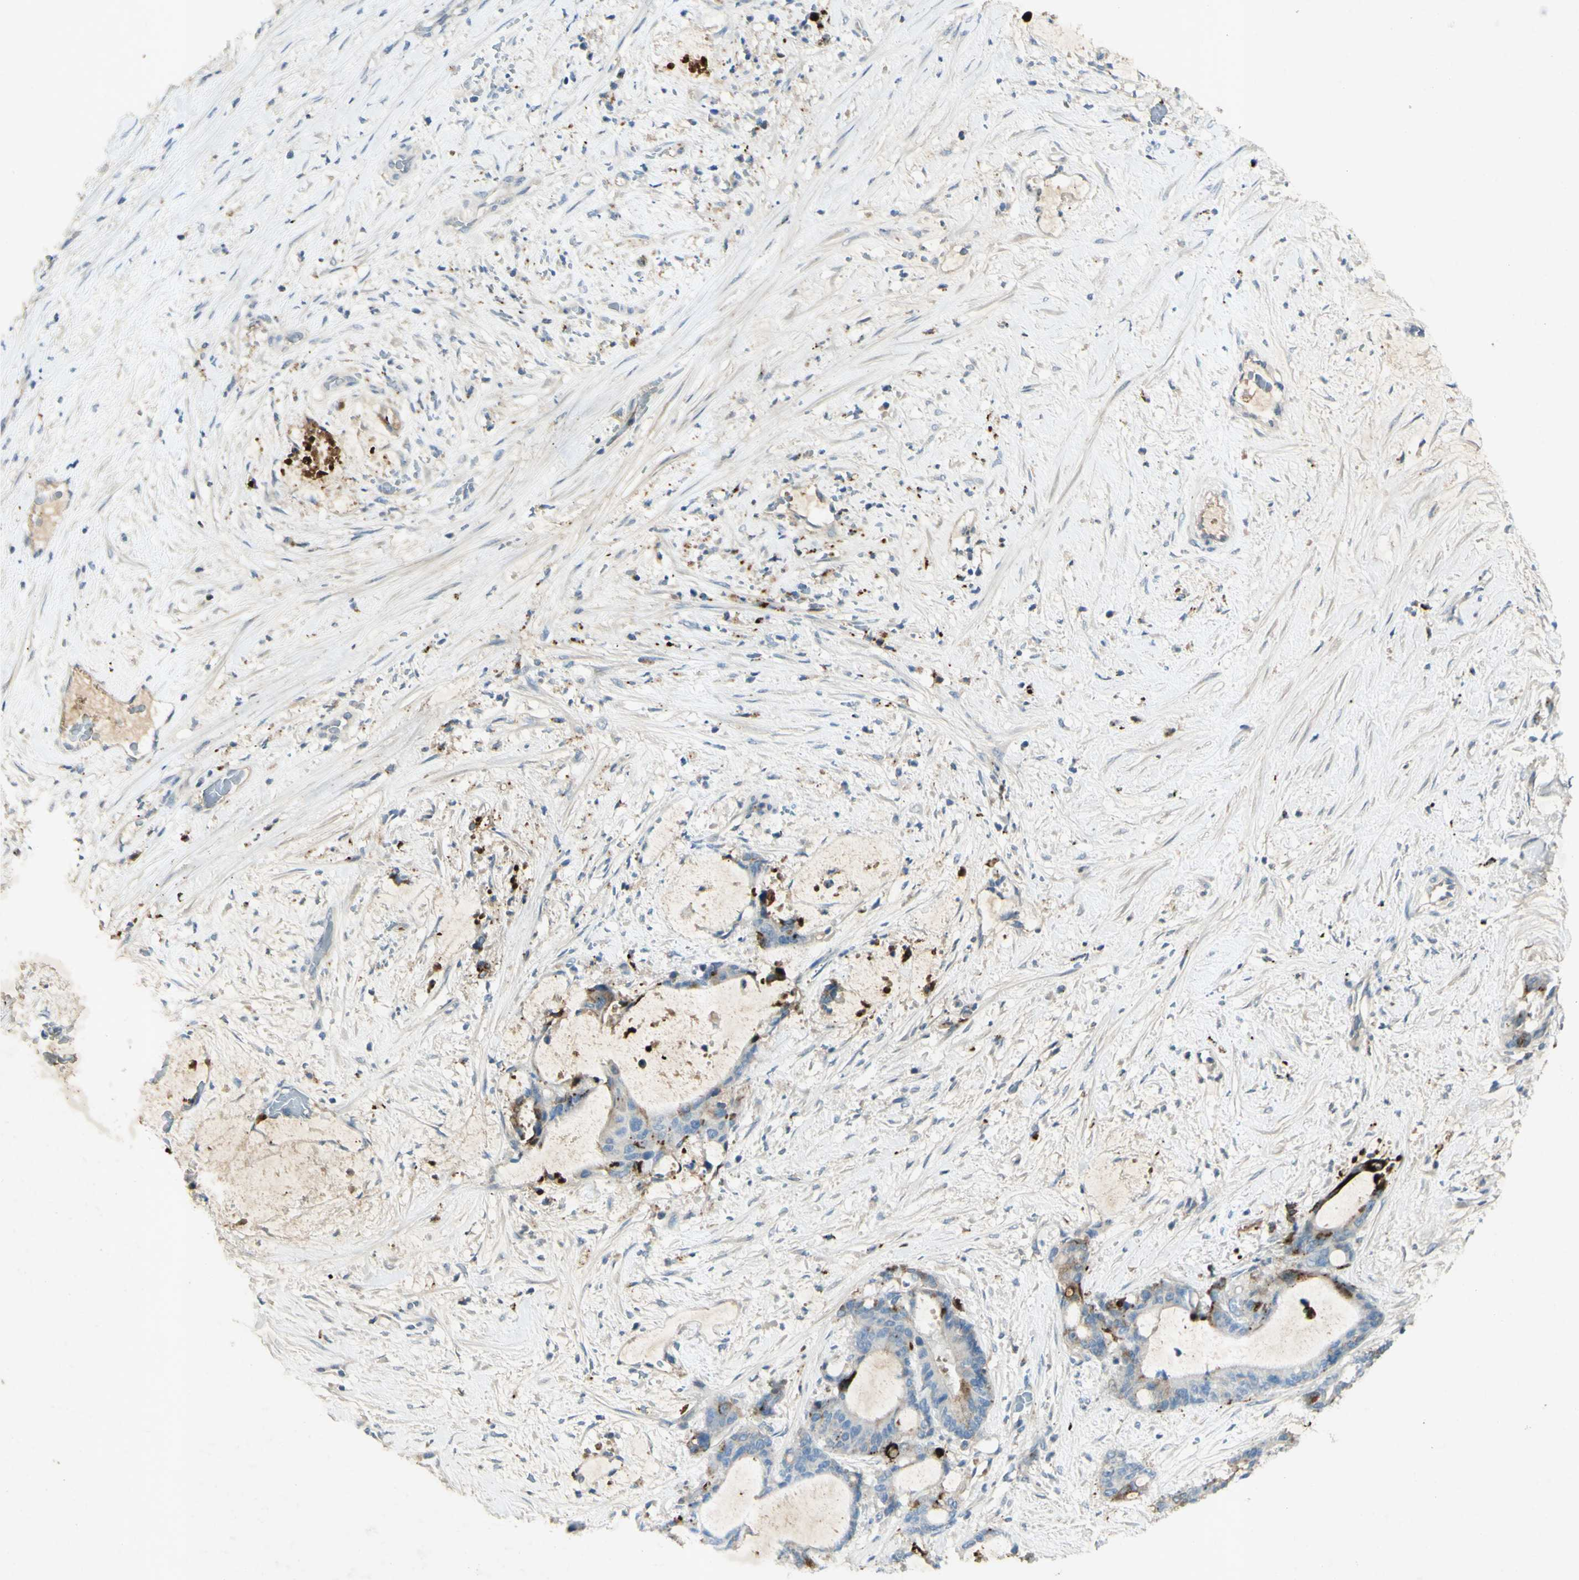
{"staining": {"intensity": "strong", "quantity": "<25%", "location": "cytoplasmic/membranous"}, "tissue": "liver cancer", "cell_type": "Tumor cells", "image_type": "cancer", "snomed": [{"axis": "morphology", "description": "Cholangiocarcinoma"}, {"axis": "topography", "description": "Liver"}], "caption": "Liver cancer (cholangiocarcinoma) was stained to show a protein in brown. There is medium levels of strong cytoplasmic/membranous positivity in approximately <25% of tumor cells.", "gene": "GDF15", "patient": {"sex": "female", "age": 73}}